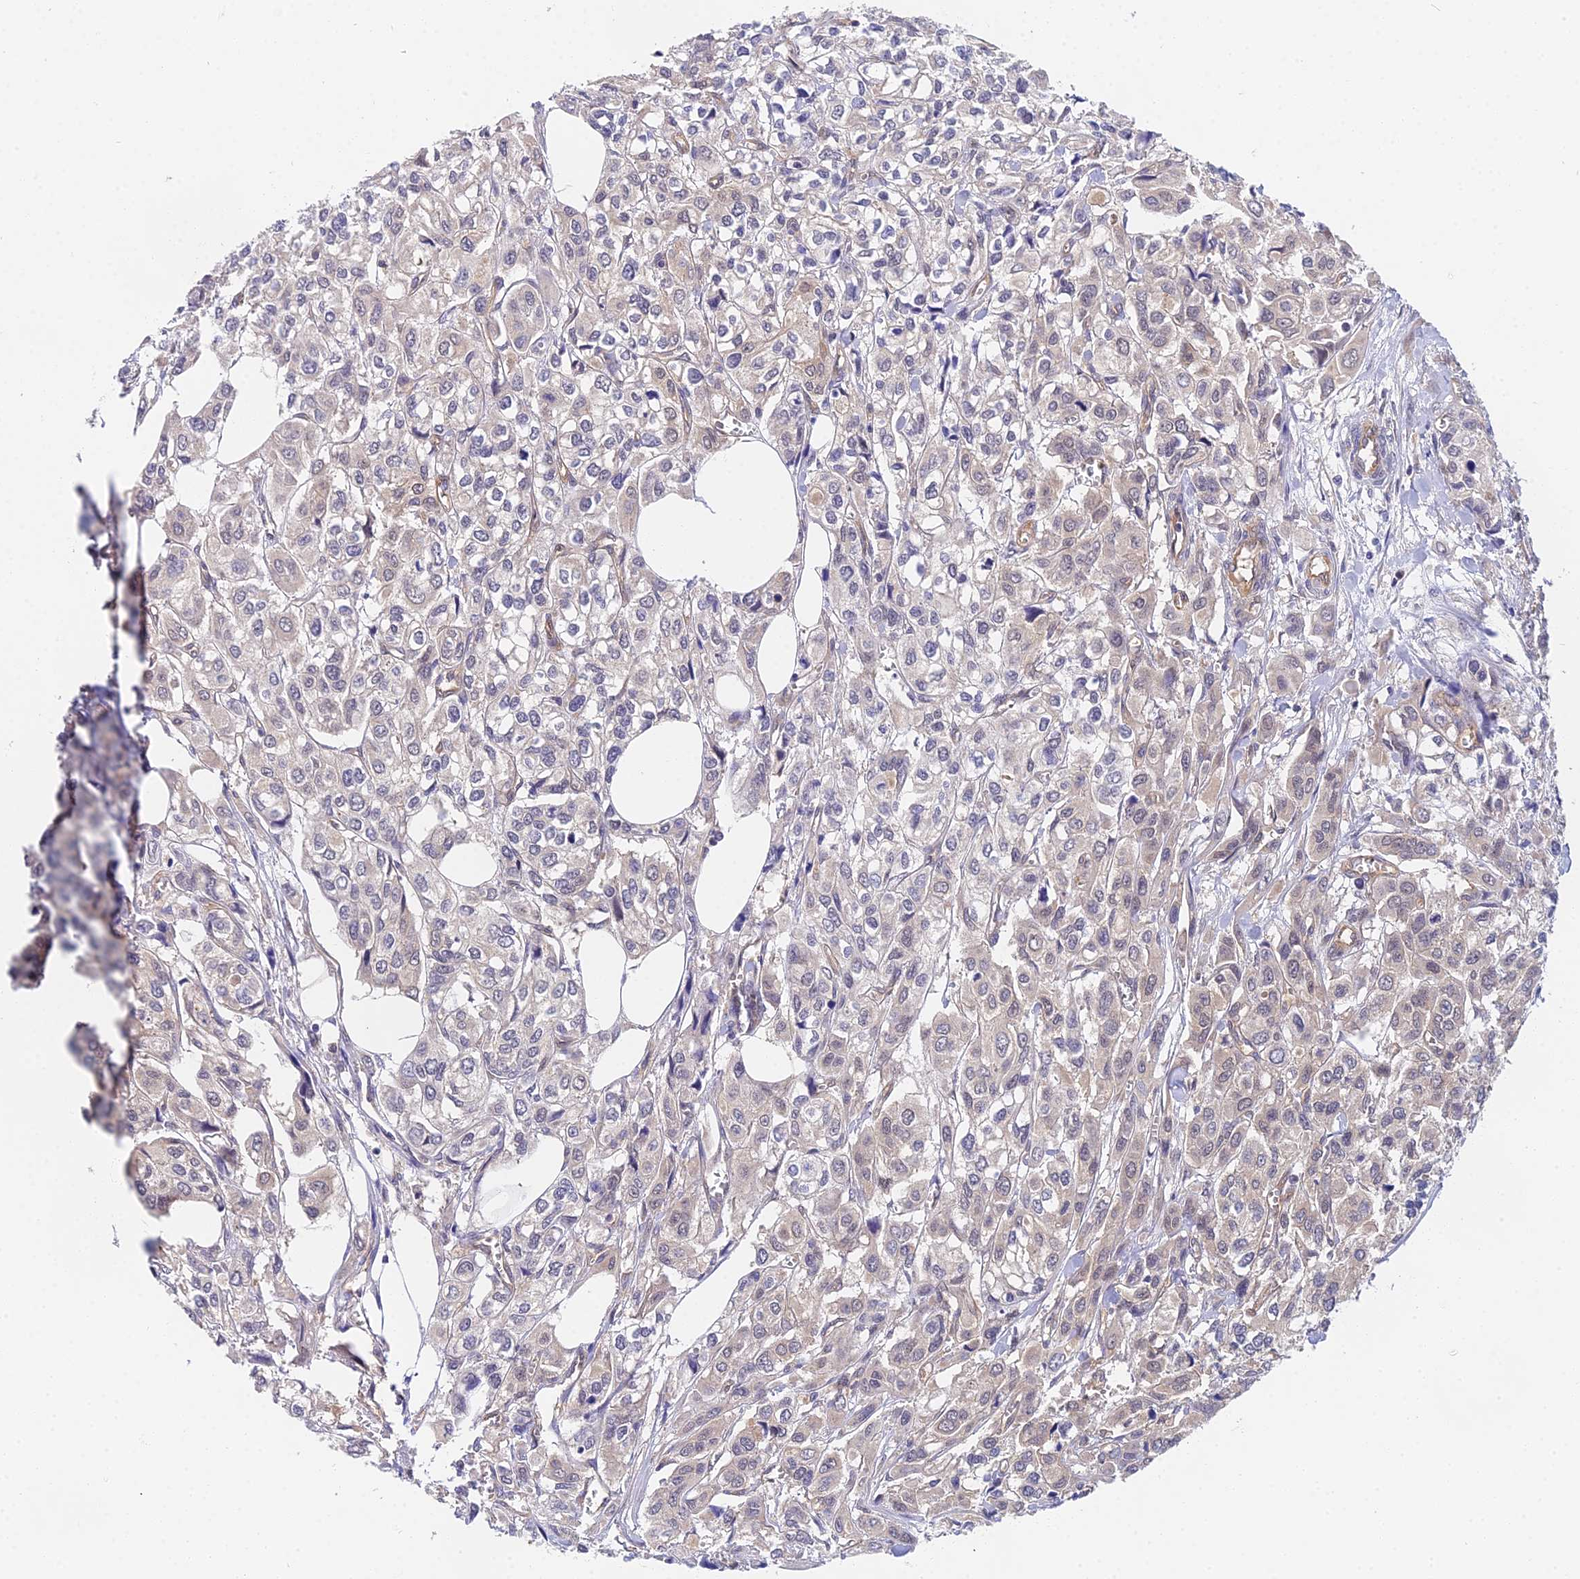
{"staining": {"intensity": "weak", "quantity": "<25%", "location": "cytoplasmic/membranous"}, "tissue": "urothelial cancer", "cell_type": "Tumor cells", "image_type": "cancer", "snomed": [{"axis": "morphology", "description": "Urothelial carcinoma, High grade"}, {"axis": "topography", "description": "Urinary bladder"}], "caption": "This is an immunohistochemistry (IHC) micrograph of urothelial cancer. There is no expression in tumor cells.", "gene": "PPP2R2C", "patient": {"sex": "male", "age": 67}}